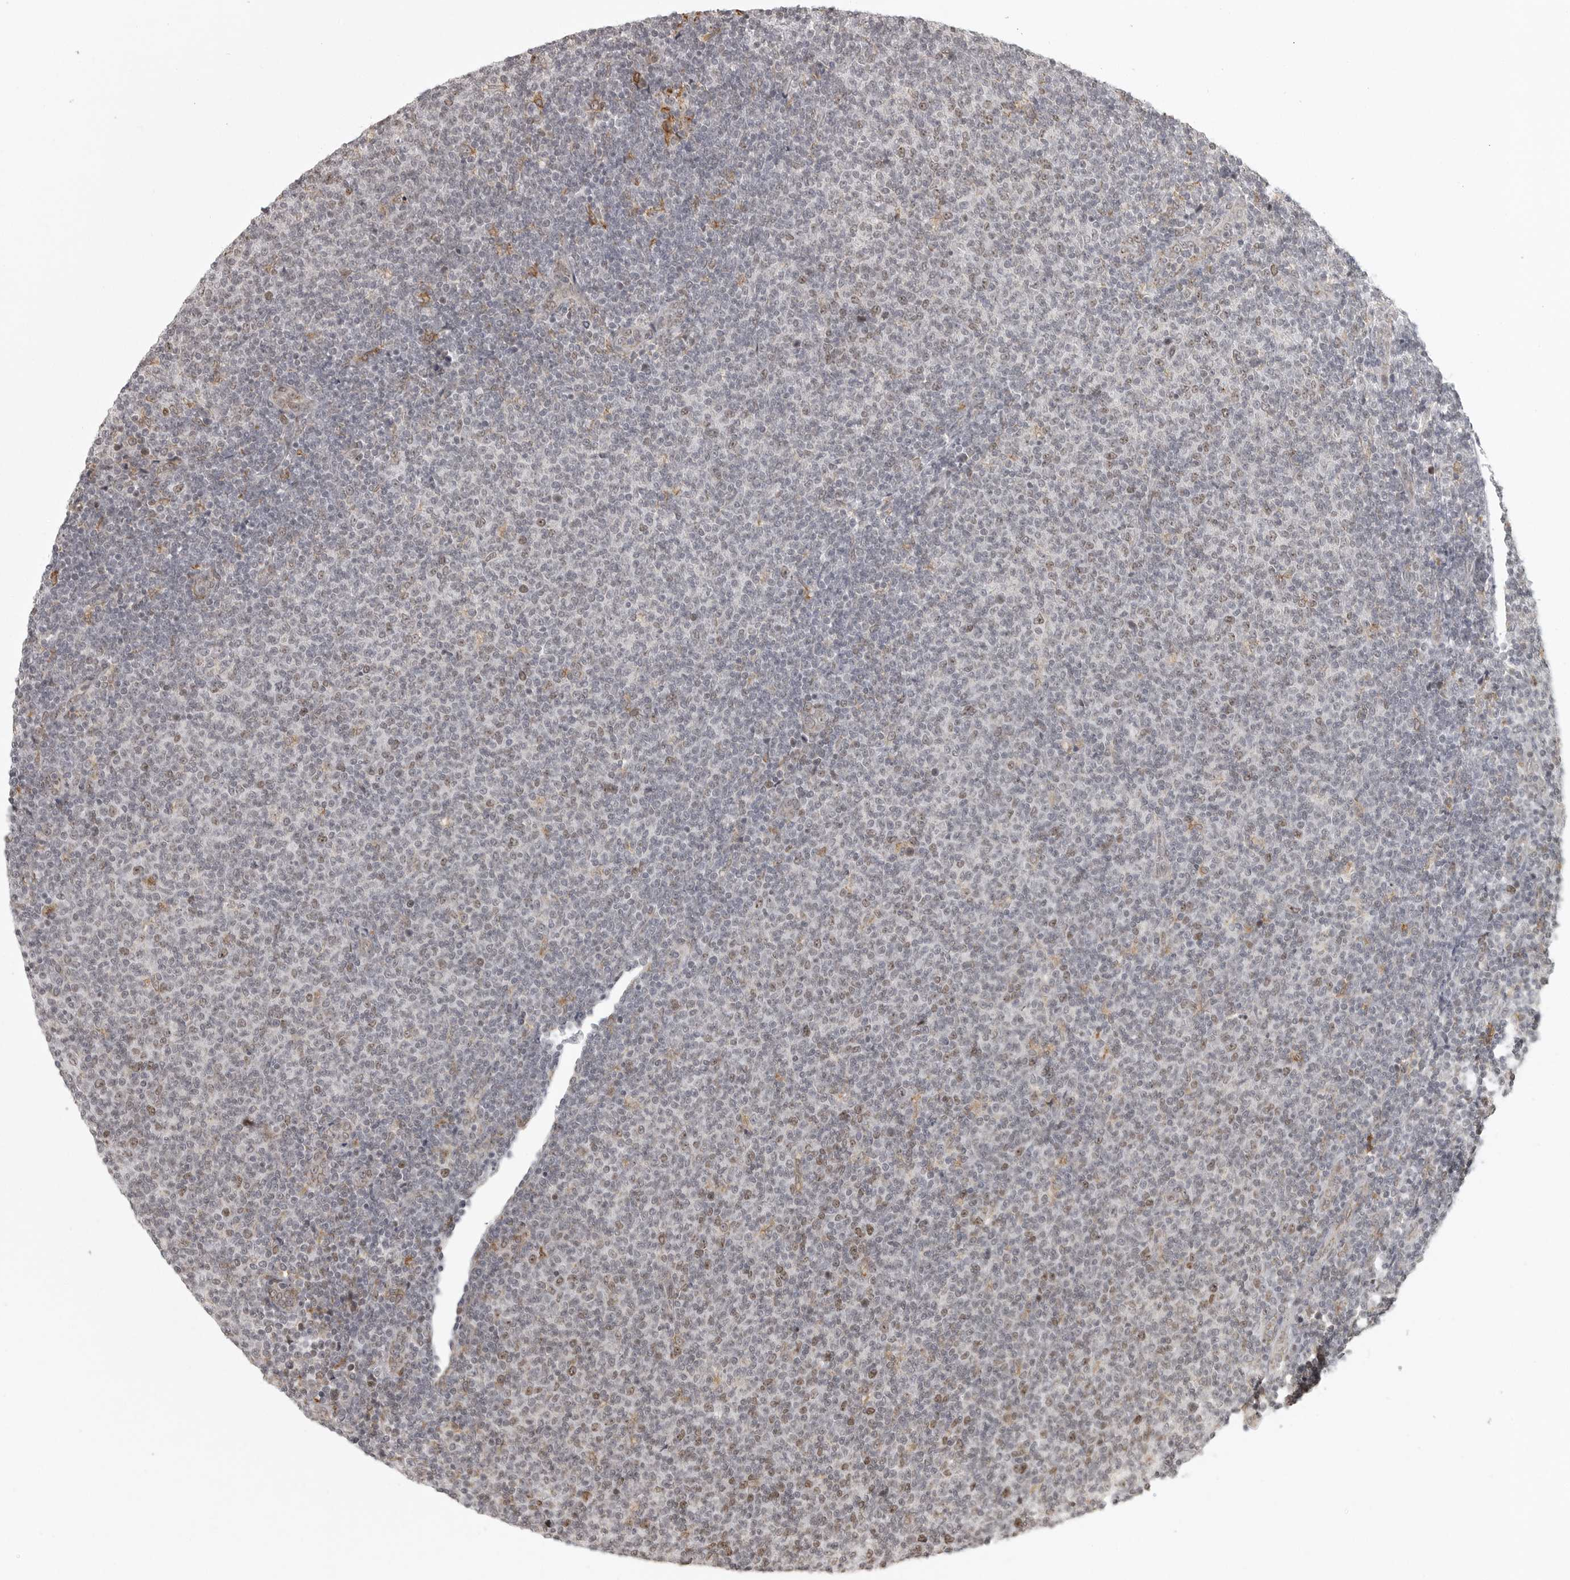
{"staining": {"intensity": "negative", "quantity": "none", "location": "none"}, "tissue": "lymphoma", "cell_type": "Tumor cells", "image_type": "cancer", "snomed": [{"axis": "morphology", "description": "Malignant lymphoma, non-Hodgkin's type, Low grade"}, {"axis": "topography", "description": "Lymph node"}], "caption": "Immunohistochemistry image of neoplastic tissue: lymphoma stained with DAB (3,3'-diaminobenzidine) displays no significant protein staining in tumor cells. (DAB IHC with hematoxylin counter stain).", "gene": "ISG20L2", "patient": {"sex": "male", "age": 66}}